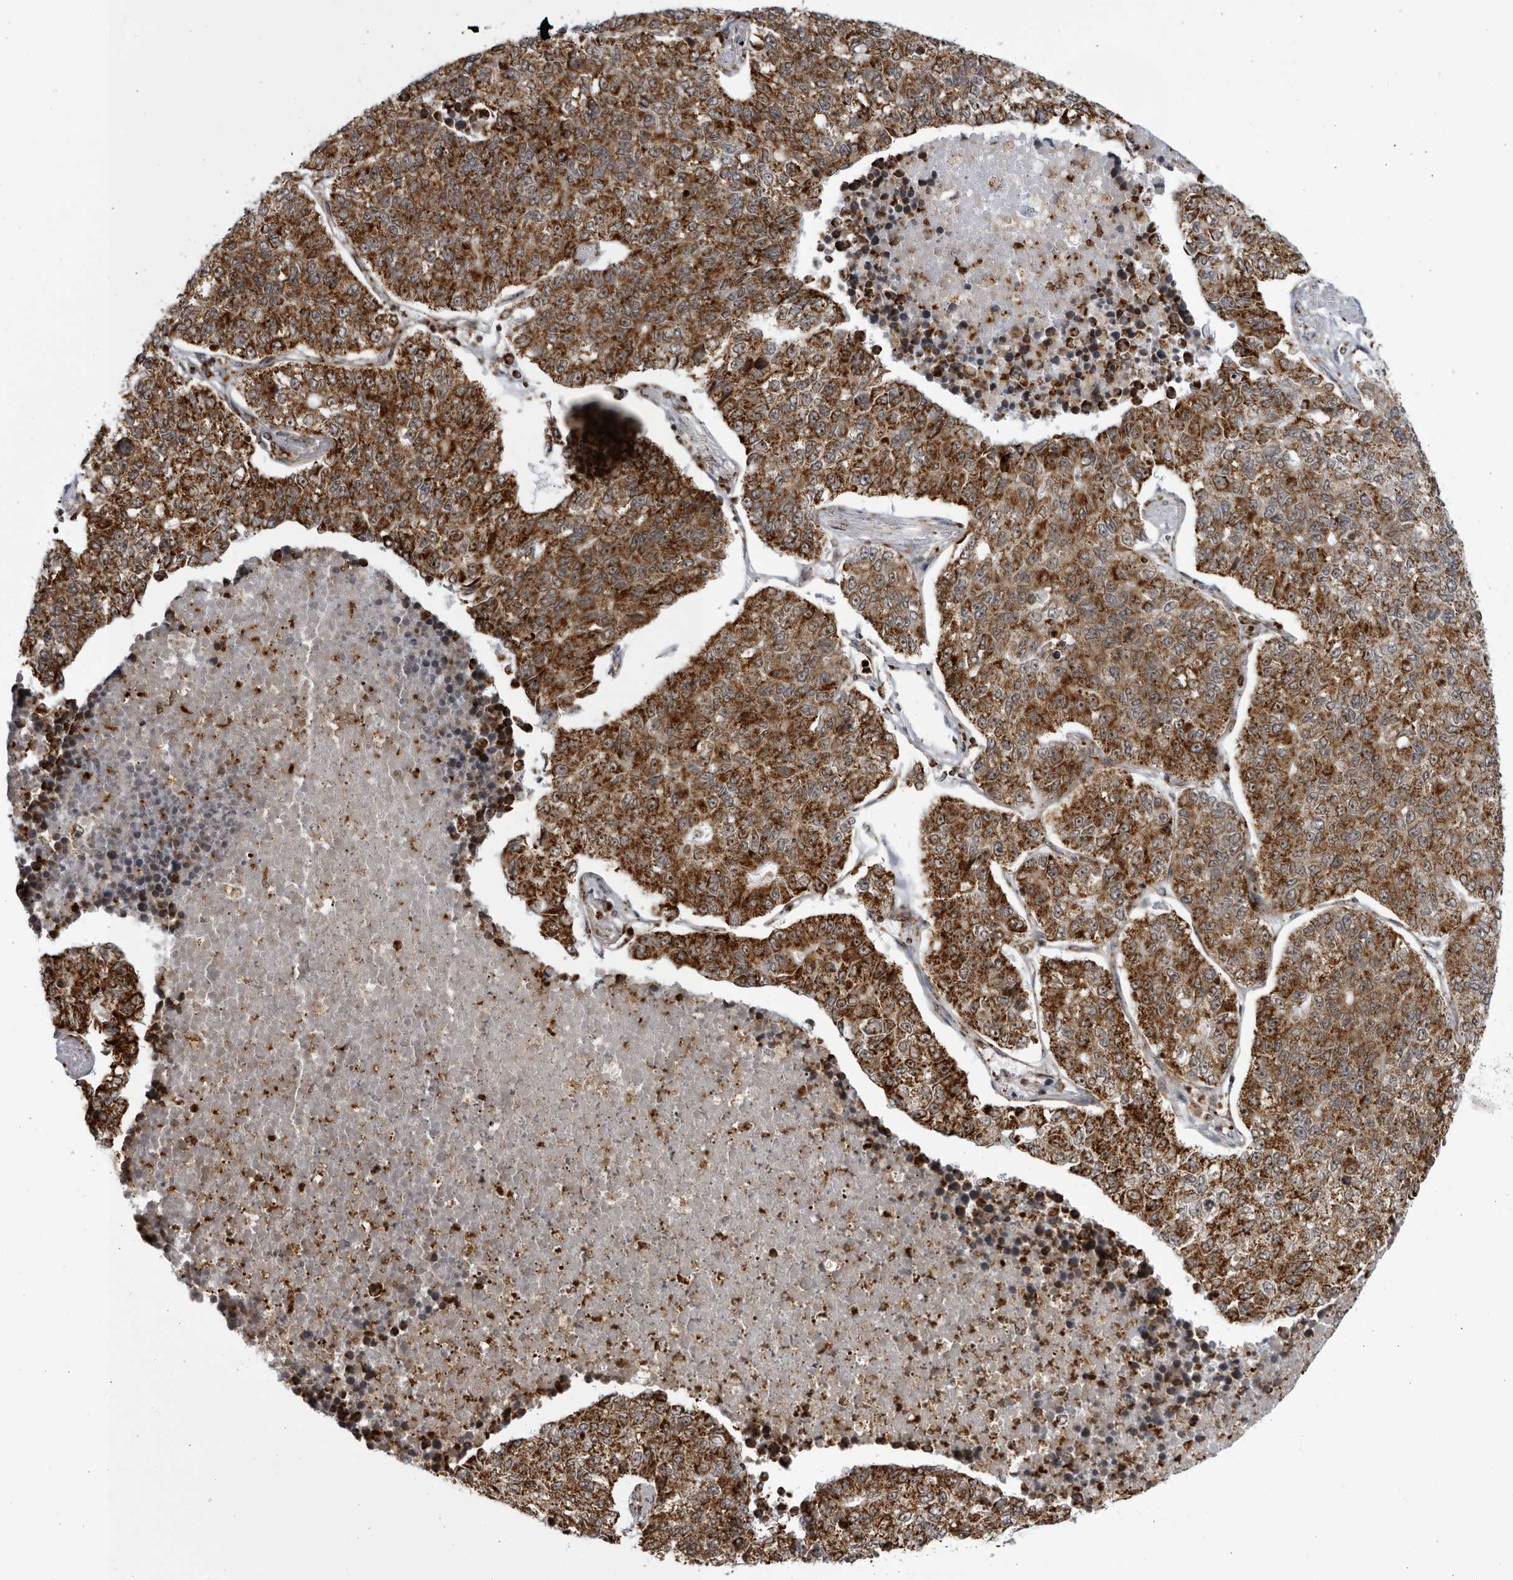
{"staining": {"intensity": "strong", "quantity": ">75%", "location": "cytoplasmic/membranous"}, "tissue": "lung cancer", "cell_type": "Tumor cells", "image_type": "cancer", "snomed": [{"axis": "morphology", "description": "Adenocarcinoma, NOS"}, {"axis": "topography", "description": "Lung"}], "caption": "Strong cytoplasmic/membranous protein positivity is present in about >75% of tumor cells in lung cancer (adenocarcinoma).", "gene": "RBM34", "patient": {"sex": "male", "age": 49}}